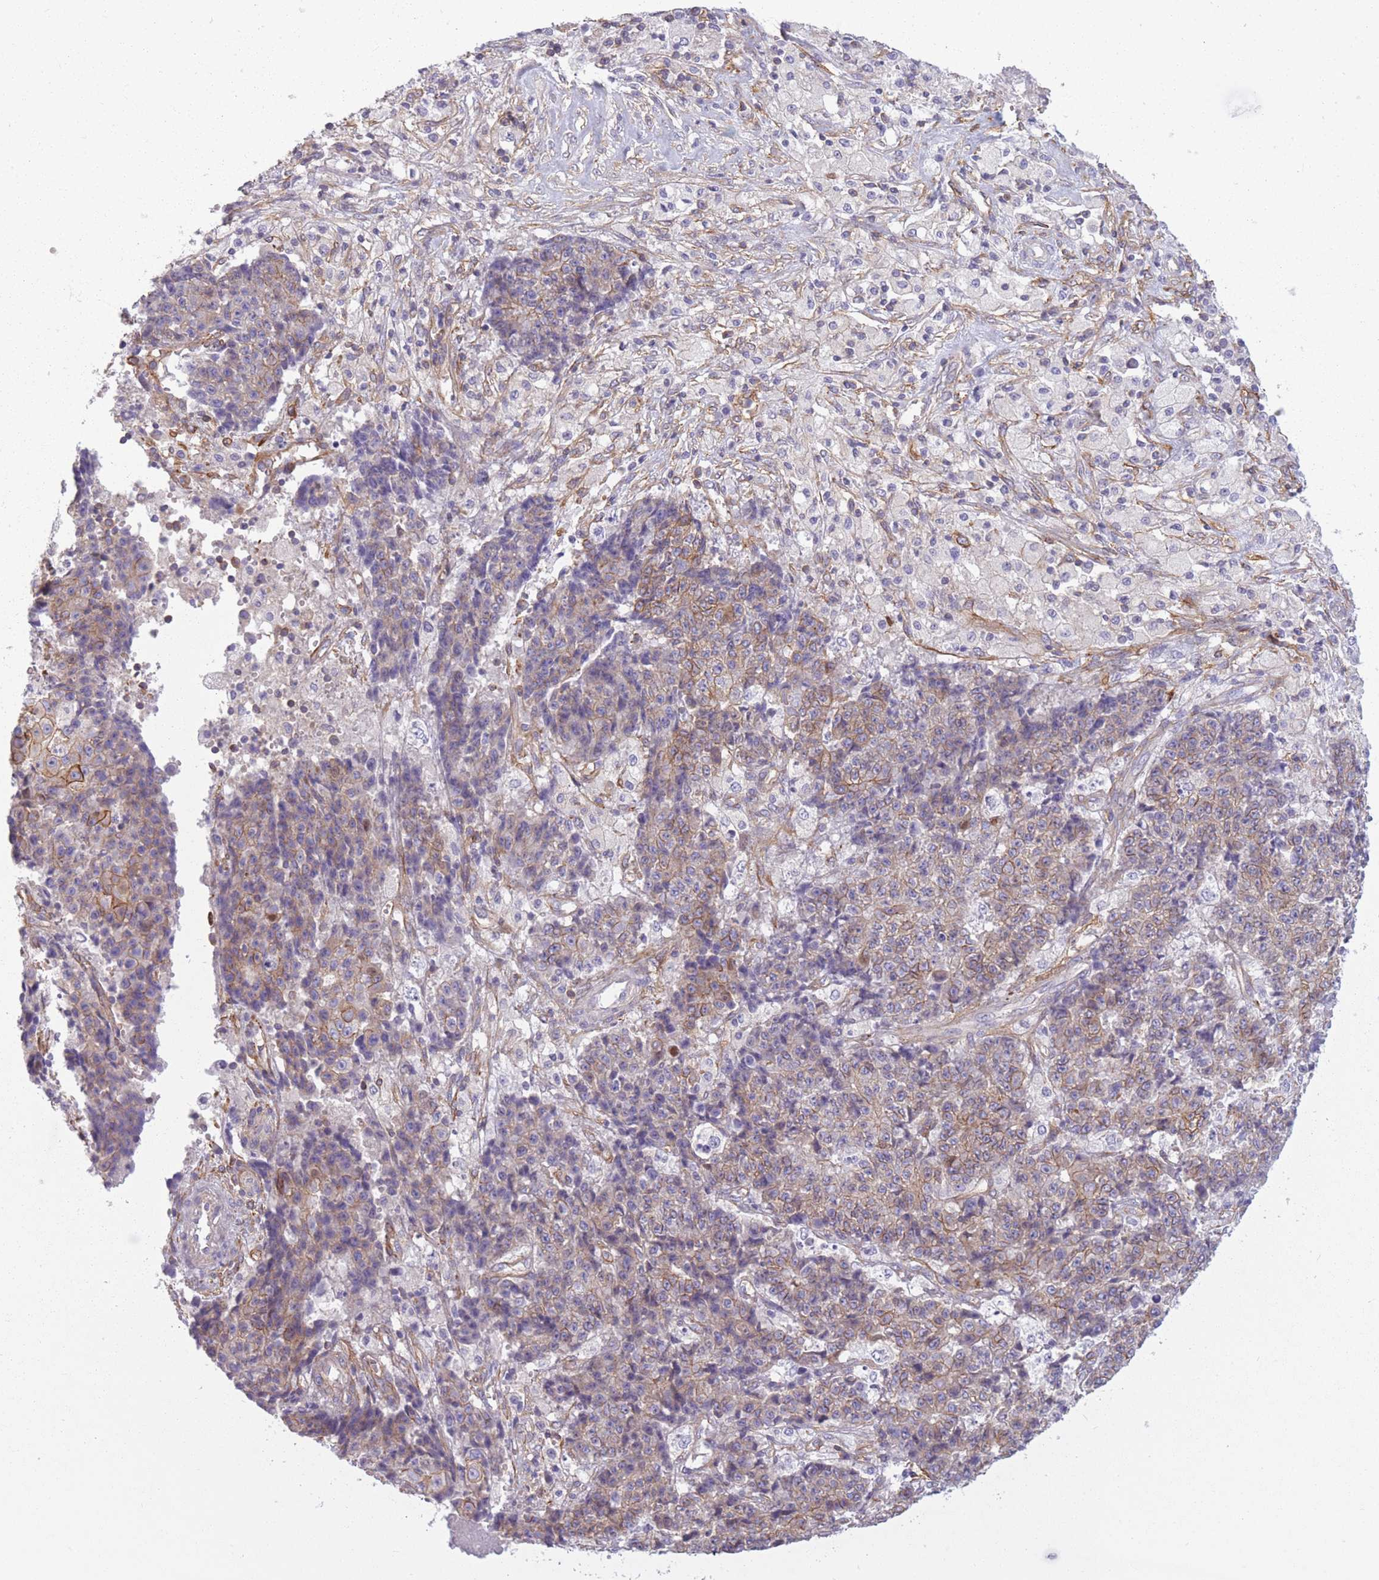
{"staining": {"intensity": "moderate", "quantity": "25%-75%", "location": "cytoplasmic/membranous"}, "tissue": "ovarian cancer", "cell_type": "Tumor cells", "image_type": "cancer", "snomed": [{"axis": "morphology", "description": "Carcinoma, endometroid"}, {"axis": "topography", "description": "Ovary"}], "caption": "A medium amount of moderate cytoplasmic/membranous positivity is seen in approximately 25%-75% of tumor cells in ovarian cancer tissue.", "gene": "ADD1", "patient": {"sex": "female", "age": 42}}